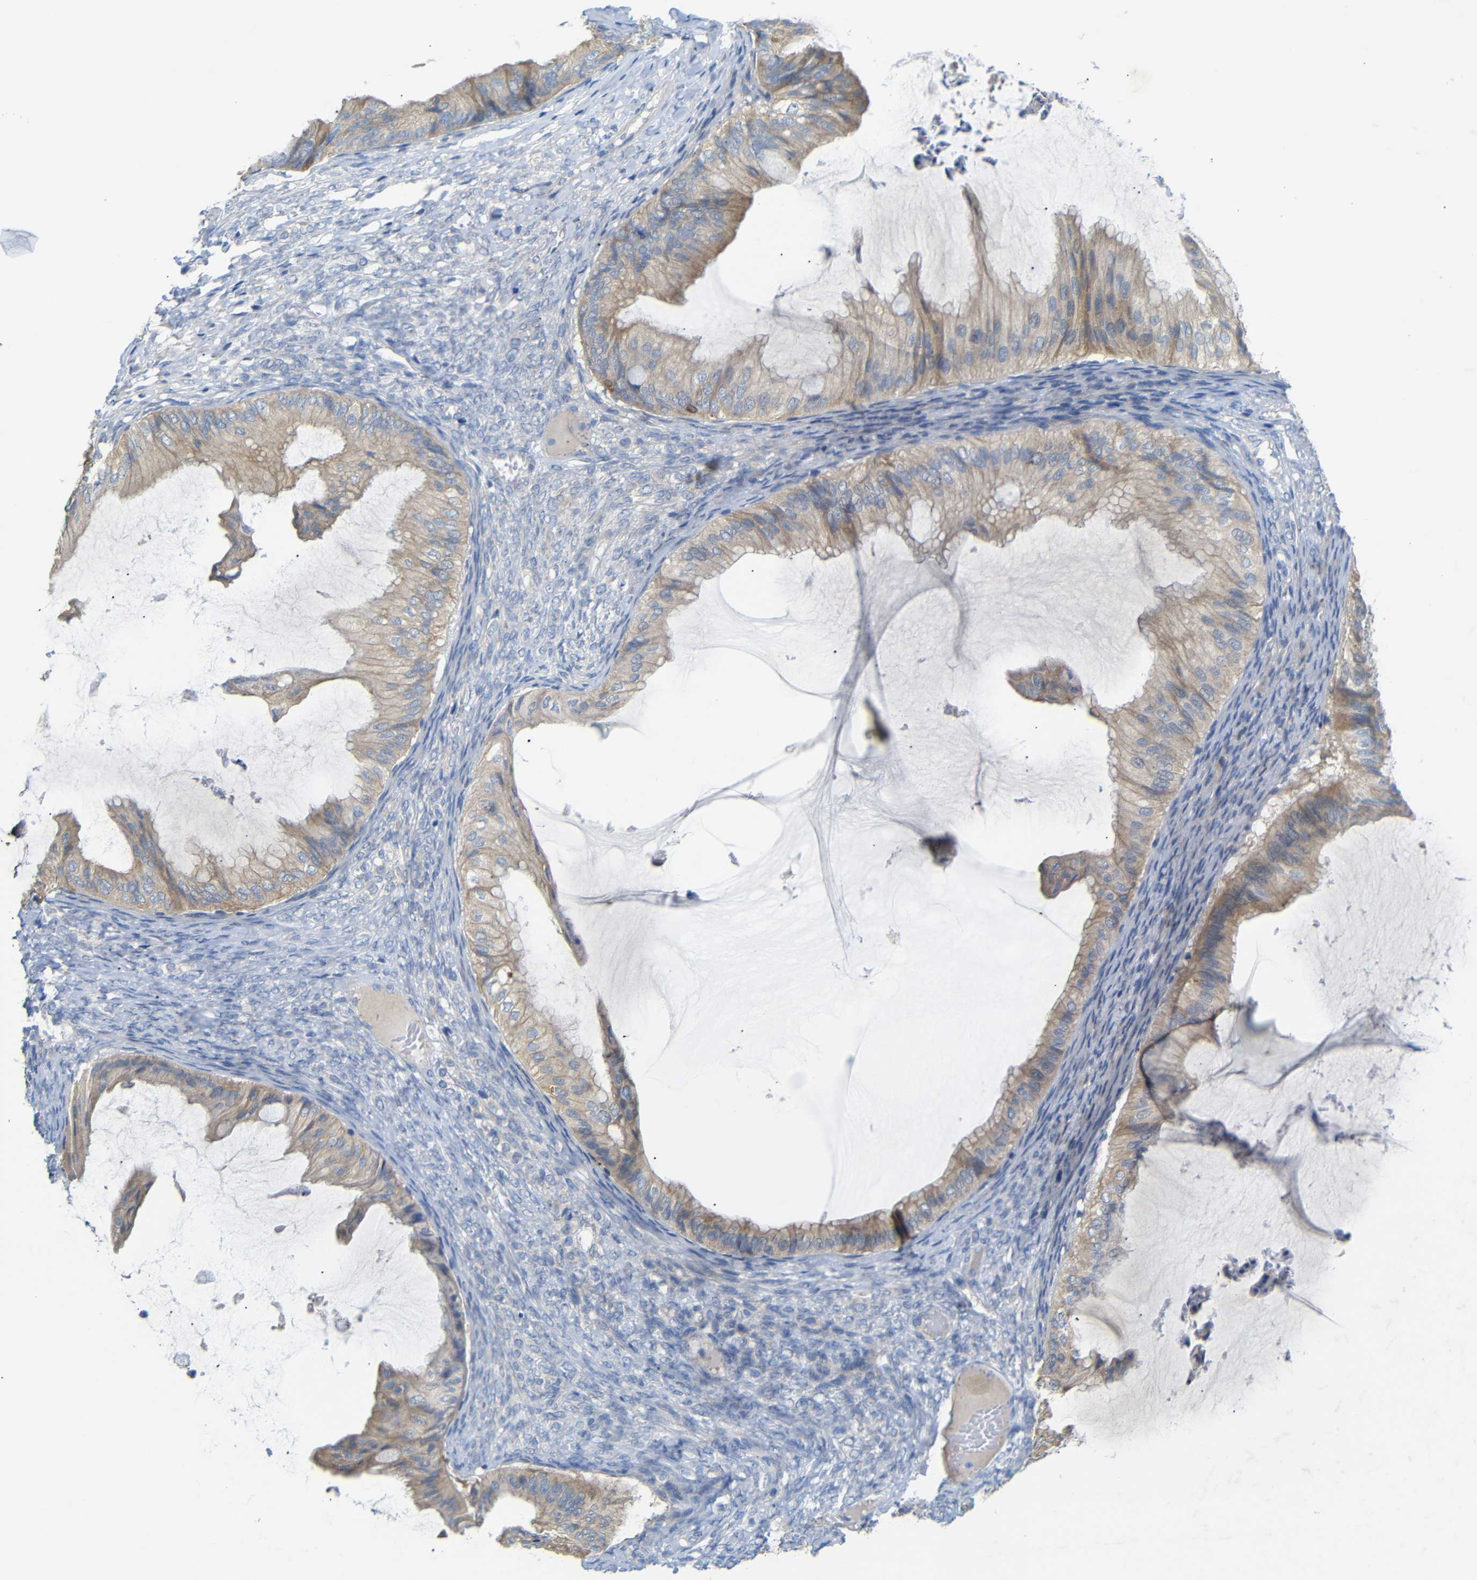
{"staining": {"intensity": "moderate", "quantity": ">75%", "location": "cytoplasmic/membranous"}, "tissue": "ovarian cancer", "cell_type": "Tumor cells", "image_type": "cancer", "snomed": [{"axis": "morphology", "description": "Cystadenocarcinoma, mucinous, NOS"}, {"axis": "topography", "description": "Ovary"}], "caption": "Ovarian mucinous cystadenocarcinoma tissue demonstrates moderate cytoplasmic/membranous positivity in approximately >75% of tumor cells", "gene": "ALOX15", "patient": {"sex": "female", "age": 61}}